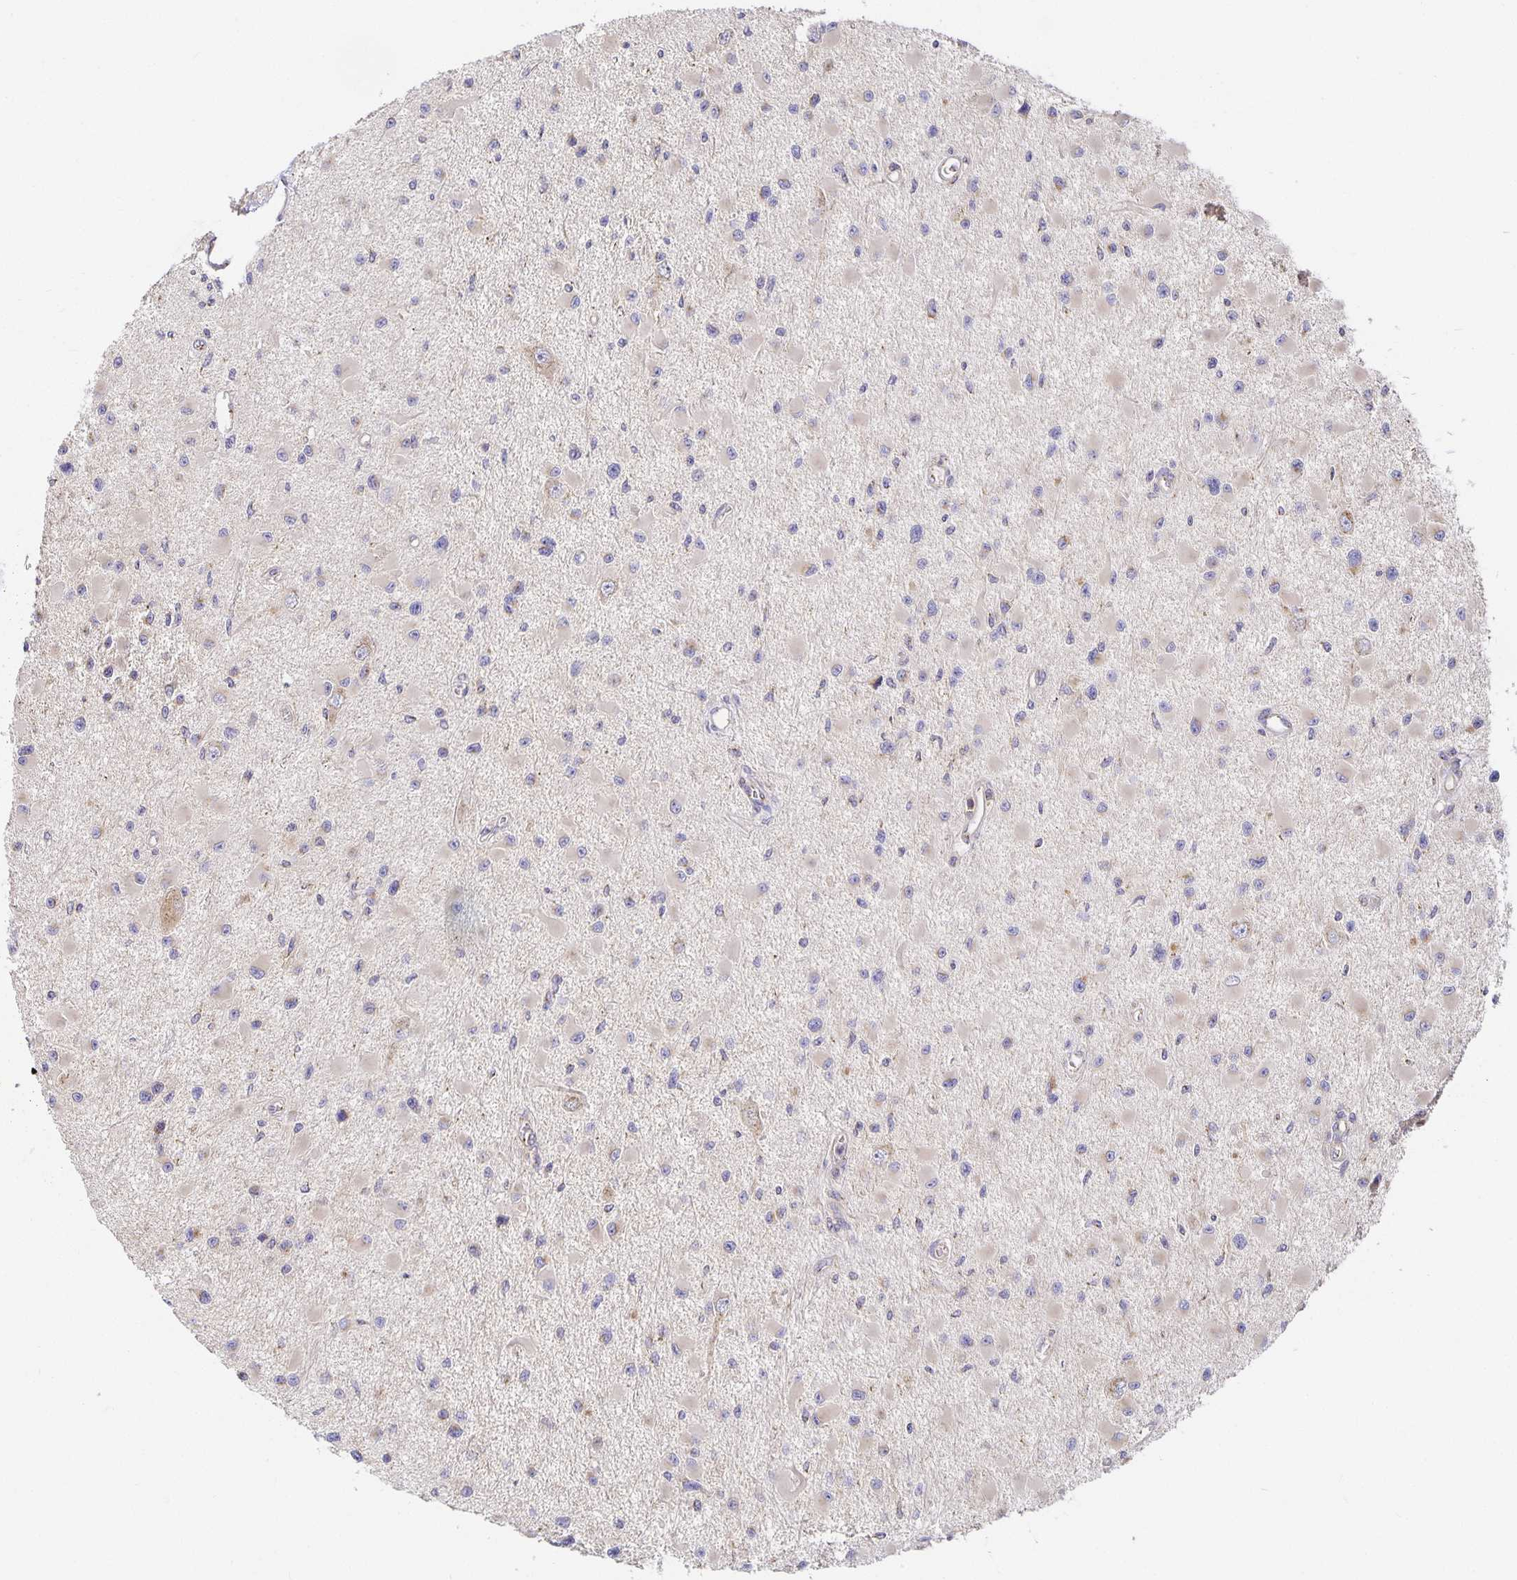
{"staining": {"intensity": "weak", "quantity": "25%-75%", "location": "cytoplasmic/membranous"}, "tissue": "glioma", "cell_type": "Tumor cells", "image_type": "cancer", "snomed": [{"axis": "morphology", "description": "Glioma, malignant, High grade"}, {"axis": "topography", "description": "Brain"}], "caption": "A micrograph of glioma stained for a protein reveals weak cytoplasmic/membranous brown staining in tumor cells. The protein of interest is shown in brown color, while the nuclei are stained blue.", "gene": "USO1", "patient": {"sex": "male", "age": 54}}